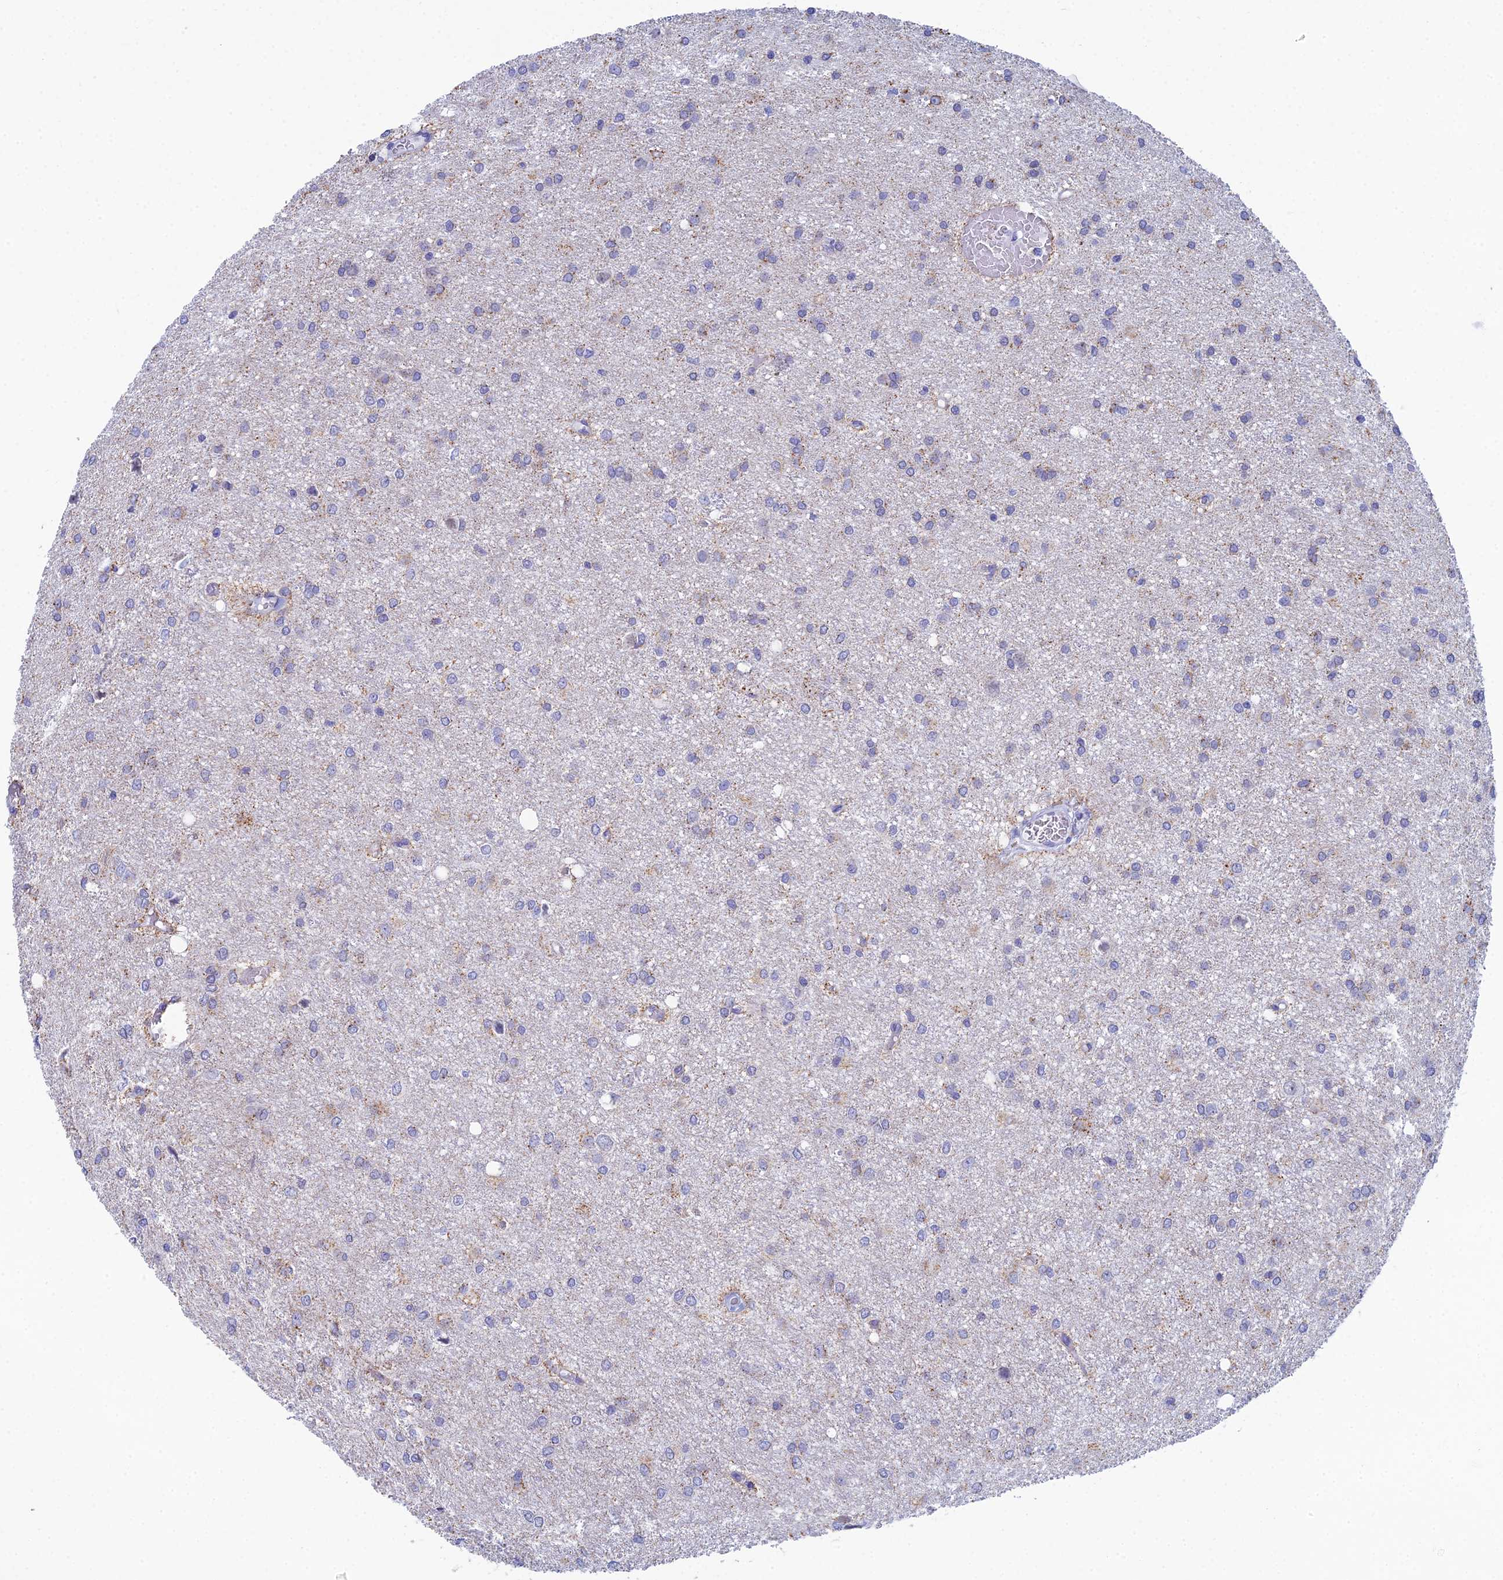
{"staining": {"intensity": "negative", "quantity": "none", "location": "none"}, "tissue": "glioma", "cell_type": "Tumor cells", "image_type": "cancer", "snomed": [{"axis": "morphology", "description": "Glioma, malignant, High grade"}, {"axis": "topography", "description": "Brain"}], "caption": "IHC of glioma displays no positivity in tumor cells. (DAB (3,3'-diaminobenzidine) IHC with hematoxylin counter stain).", "gene": "CFAP210", "patient": {"sex": "female", "age": 50}}